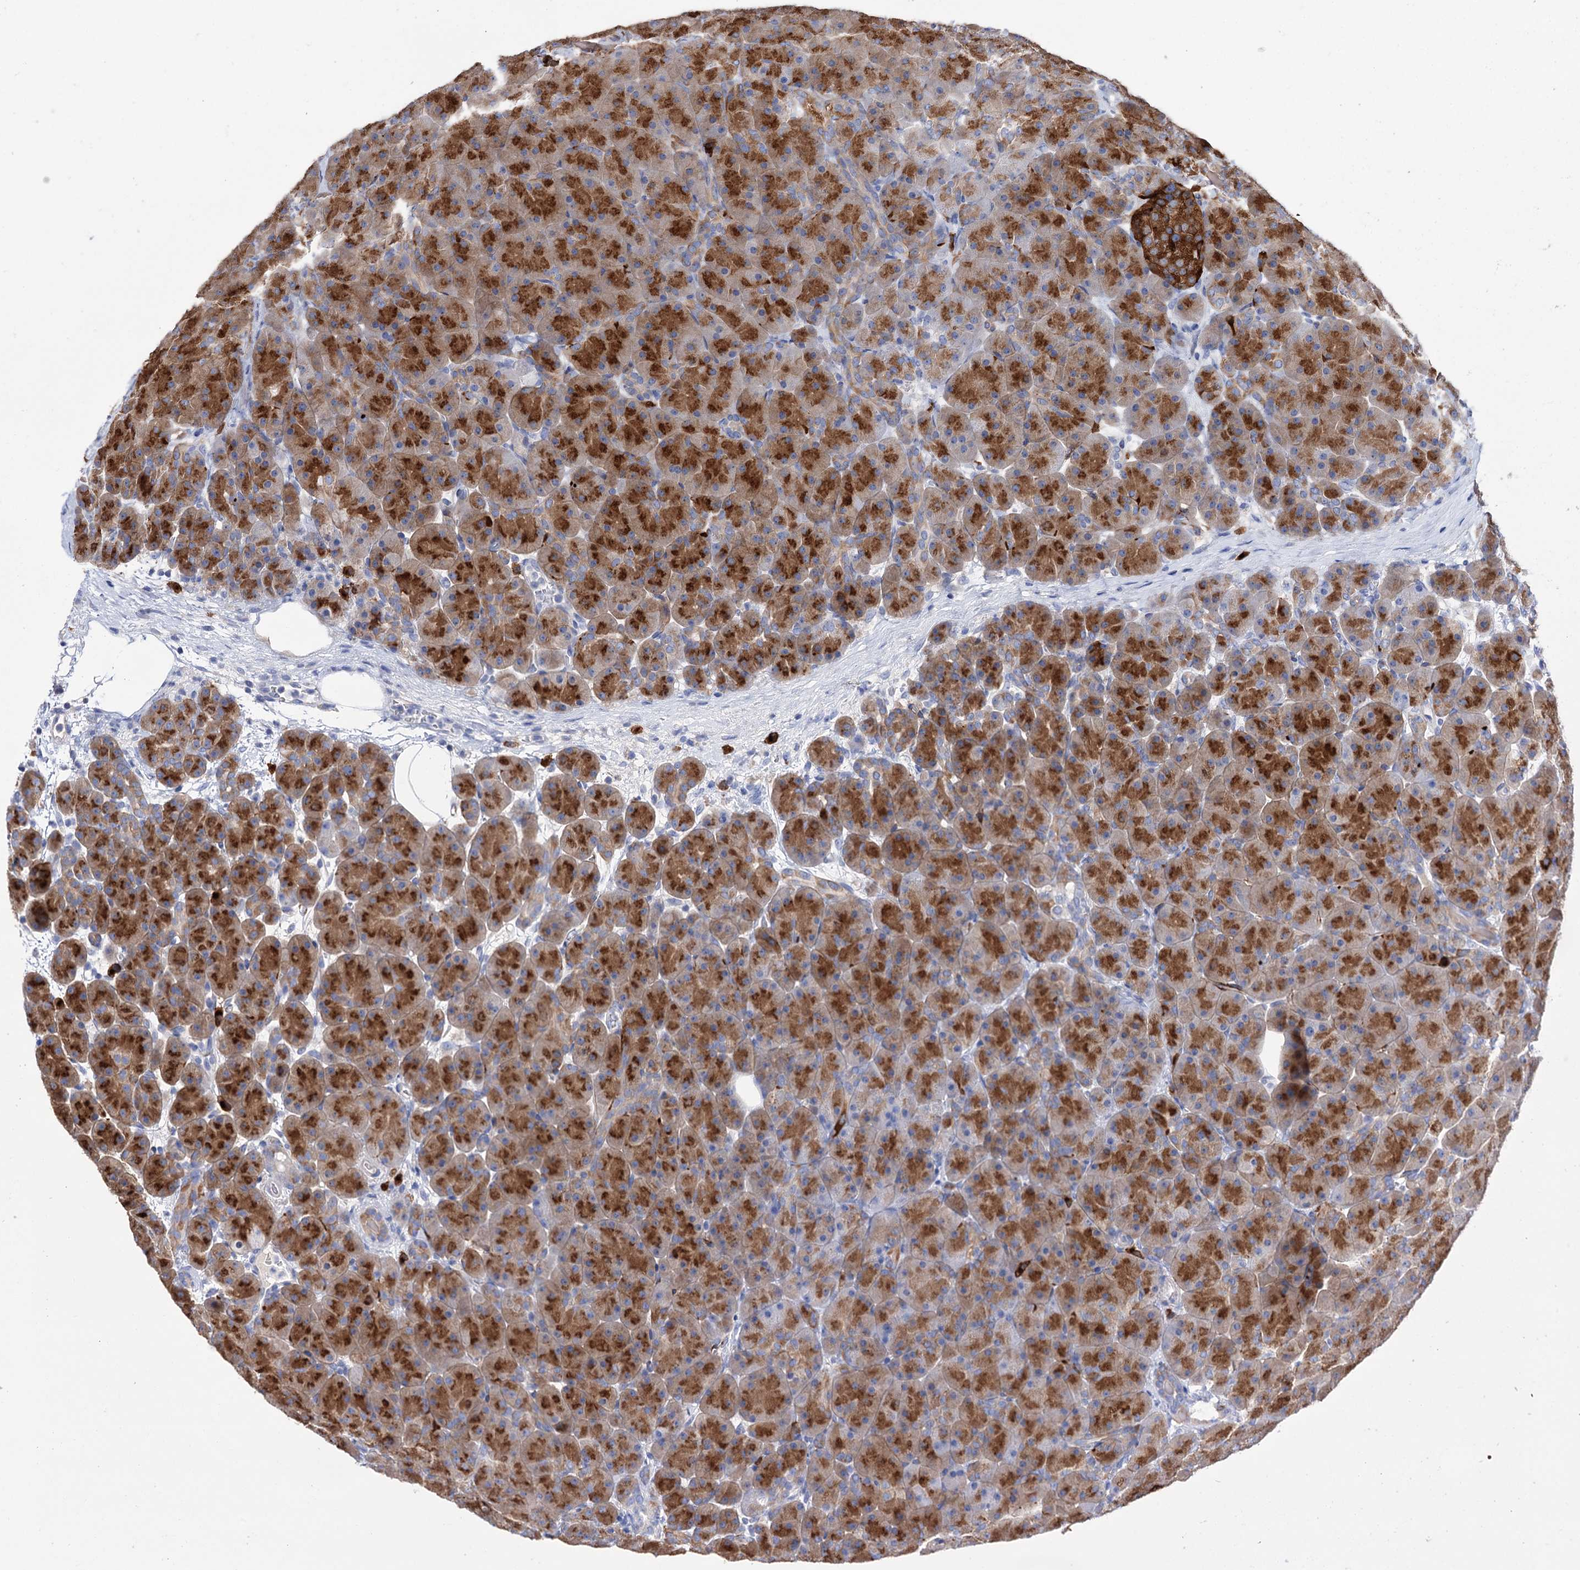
{"staining": {"intensity": "strong", "quantity": "25%-75%", "location": "cytoplasmic/membranous"}, "tissue": "pancreas", "cell_type": "Exocrine glandular cells", "image_type": "normal", "snomed": [{"axis": "morphology", "description": "Normal tissue, NOS"}, {"axis": "topography", "description": "Pancreas"}], "caption": "Immunohistochemical staining of benign human pancreas exhibits strong cytoplasmic/membranous protein staining in approximately 25%-75% of exocrine glandular cells.", "gene": "BBS4", "patient": {"sex": "male", "age": 66}}